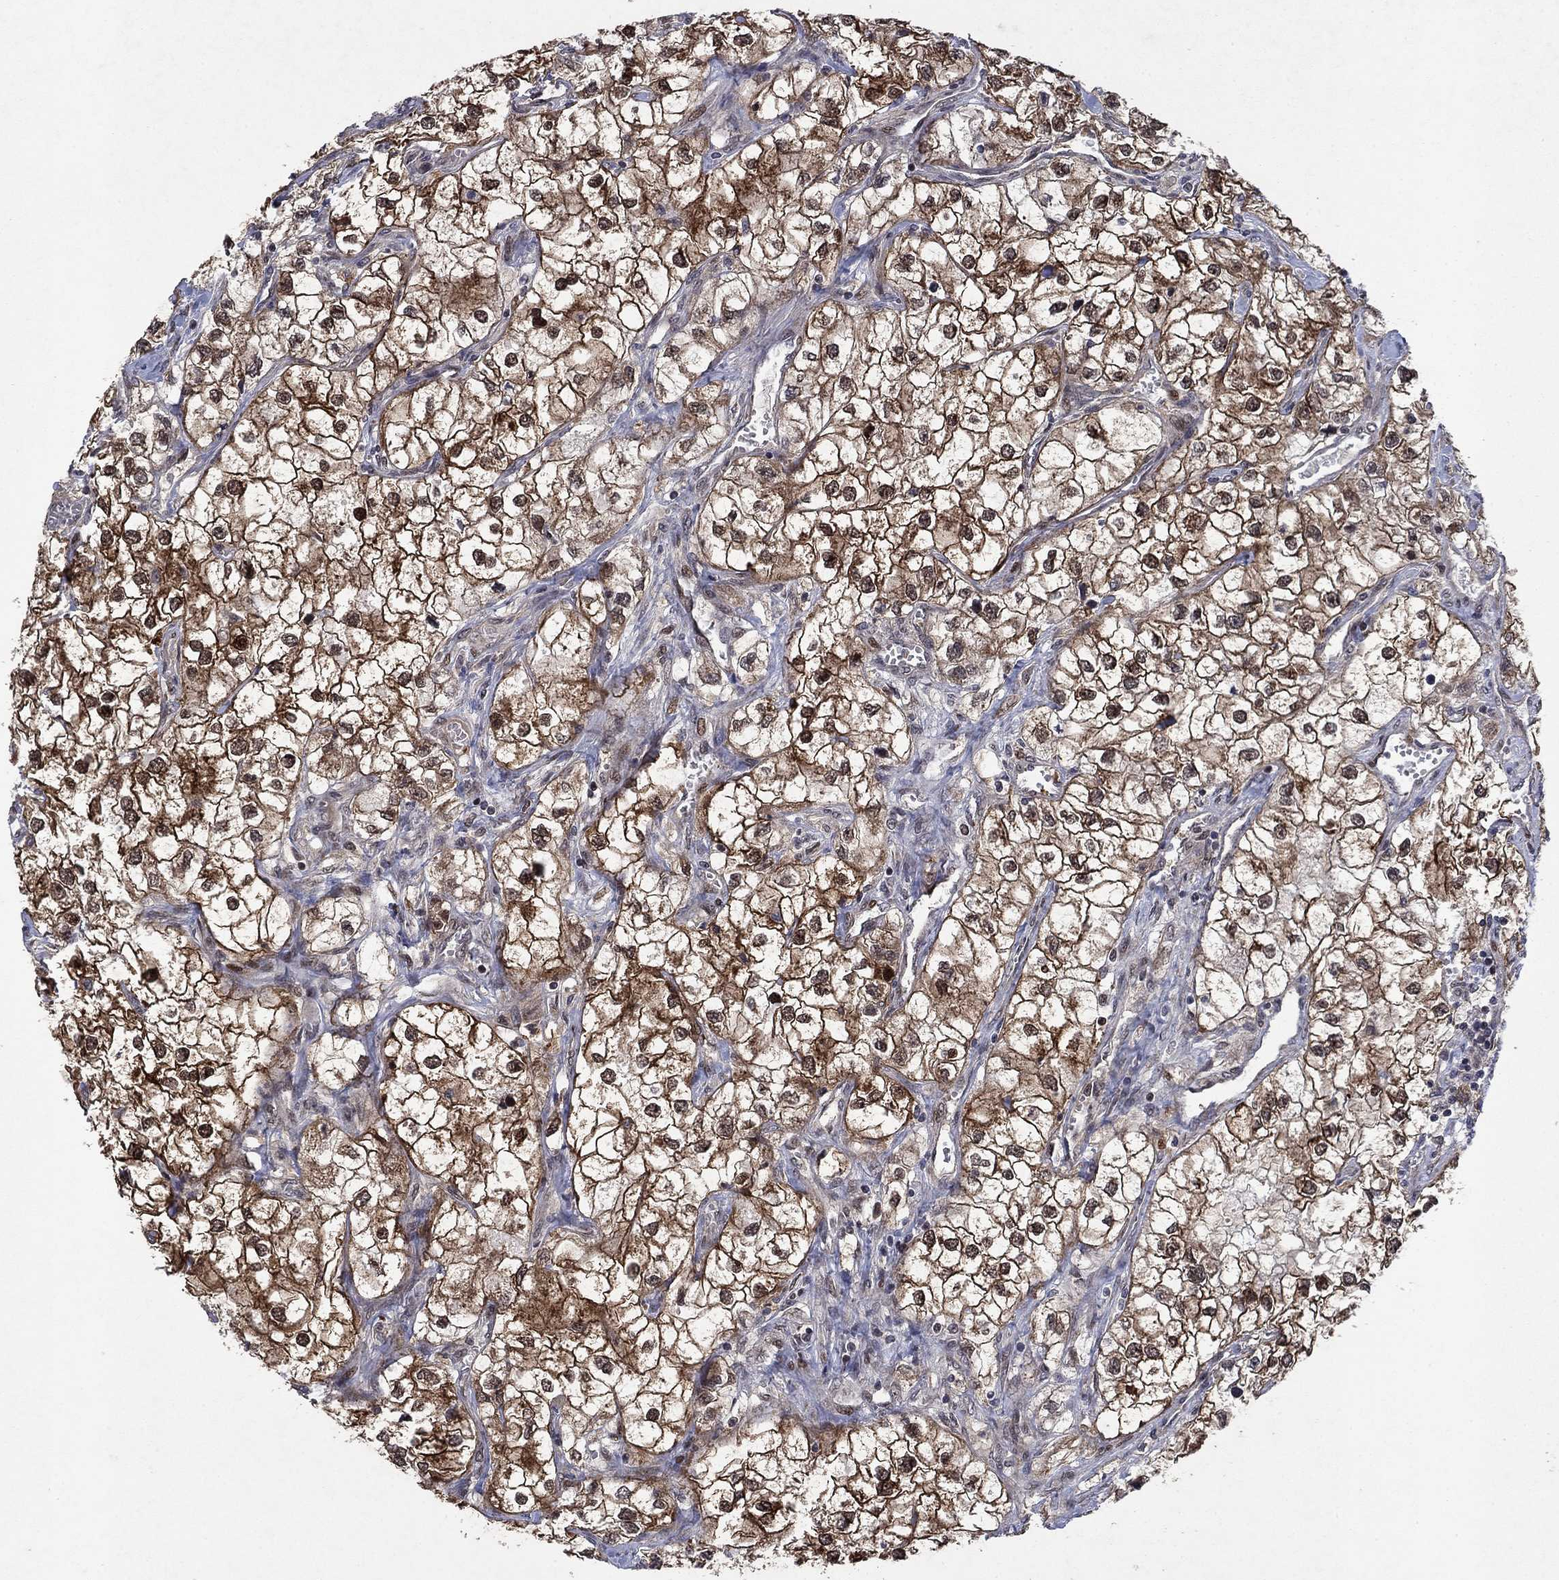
{"staining": {"intensity": "strong", "quantity": ">75%", "location": "cytoplasmic/membranous,nuclear"}, "tissue": "renal cancer", "cell_type": "Tumor cells", "image_type": "cancer", "snomed": [{"axis": "morphology", "description": "Adenocarcinoma, NOS"}, {"axis": "topography", "description": "Kidney"}], "caption": "Protein staining displays strong cytoplasmic/membranous and nuclear staining in approximately >75% of tumor cells in renal adenocarcinoma. (Stains: DAB (3,3'-diaminobenzidine) in brown, nuclei in blue, Microscopy: brightfield microscopy at high magnification).", "gene": "PRICKLE4", "patient": {"sex": "male", "age": 59}}